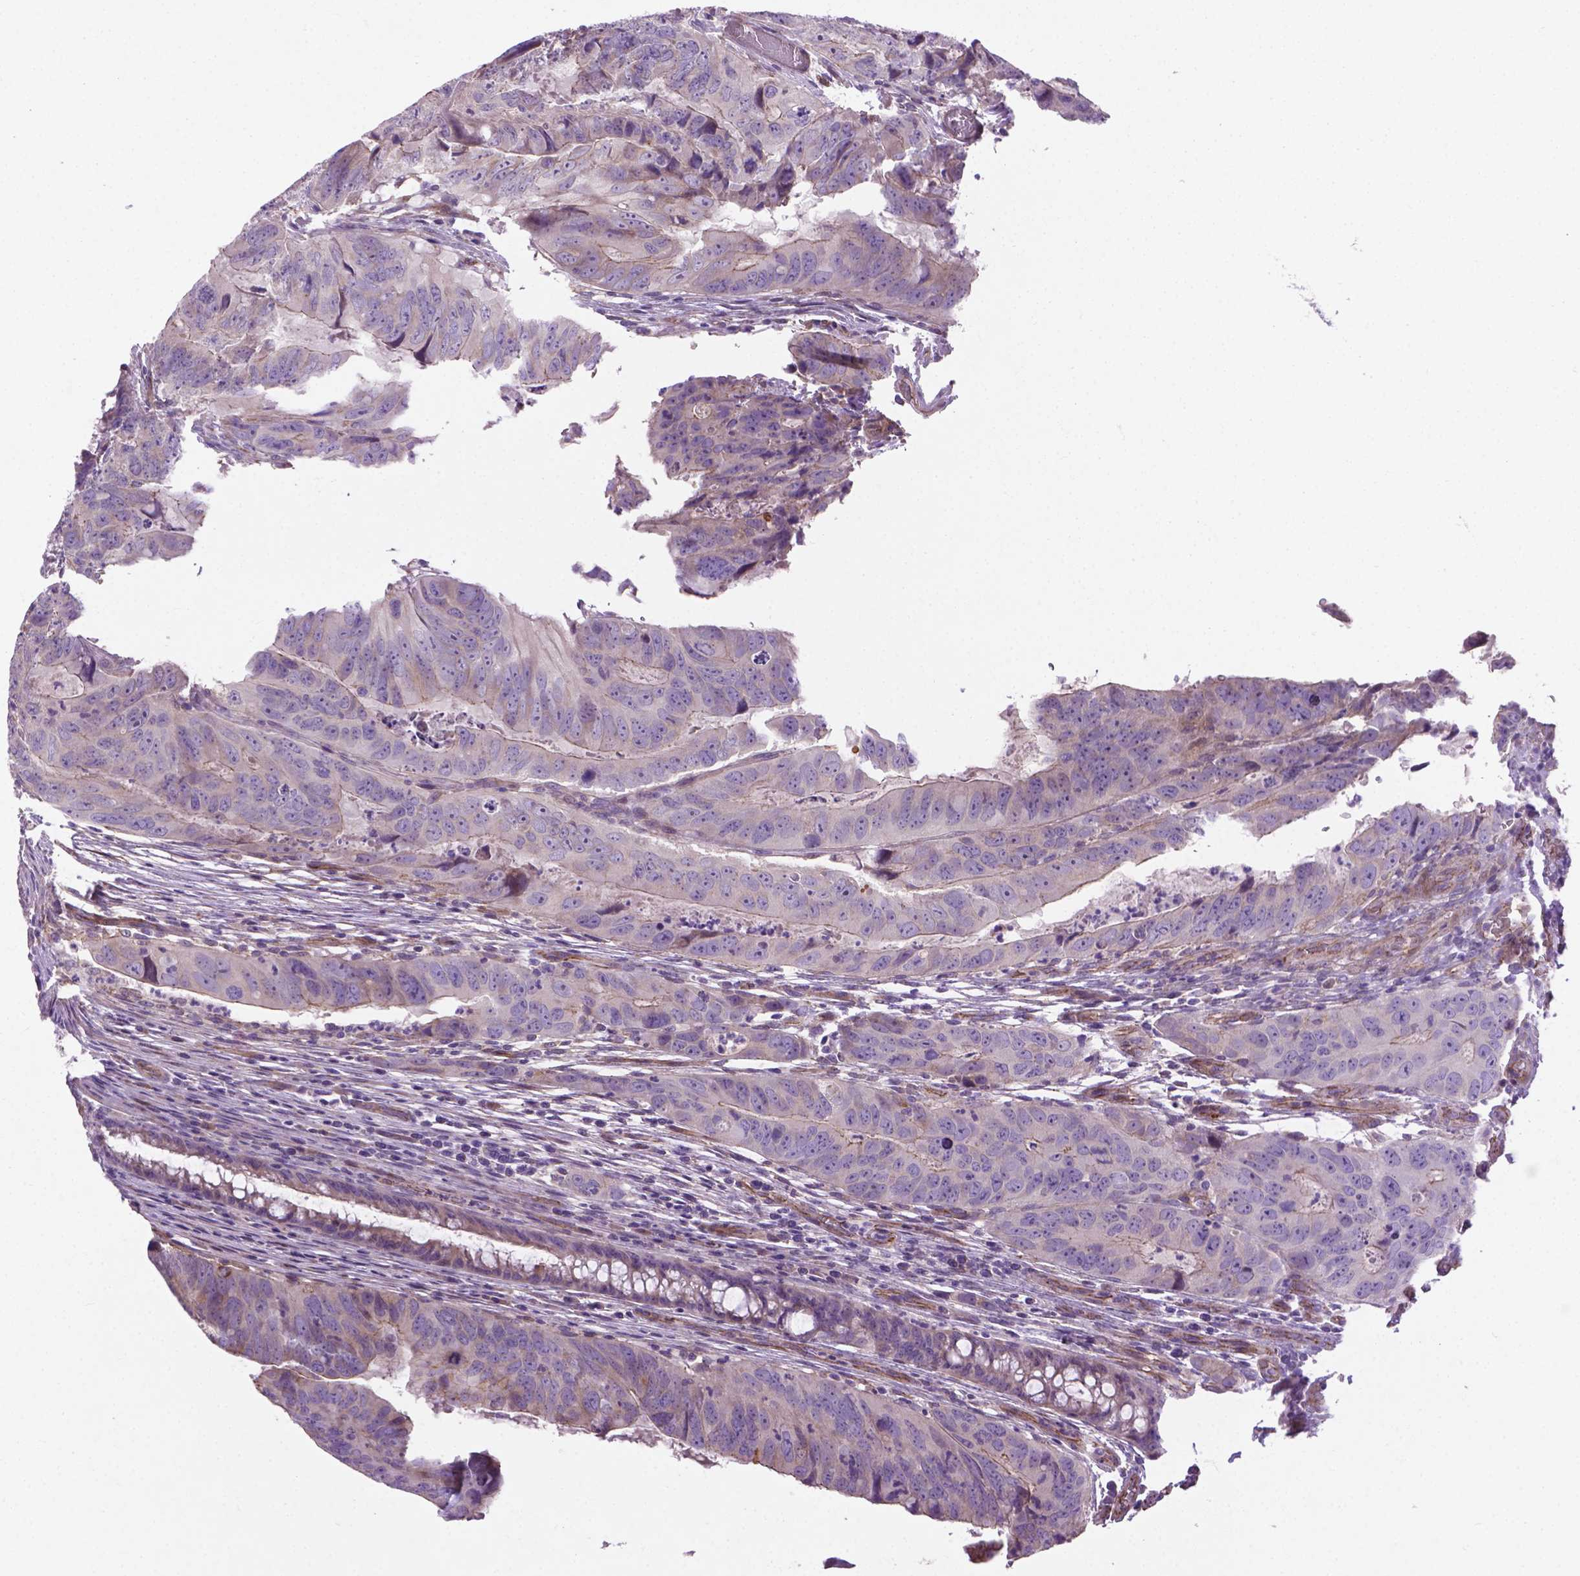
{"staining": {"intensity": "negative", "quantity": "none", "location": "none"}, "tissue": "colorectal cancer", "cell_type": "Tumor cells", "image_type": "cancer", "snomed": [{"axis": "morphology", "description": "Adenocarcinoma, NOS"}, {"axis": "topography", "description": "Colon"}], "caption": "An IHC histopathology image of colorectal cancer (adenocarcinoma) is shown. There is no staining in tumor cells of colorectal cancer (adenocarcinoma).", "gene": "CCER2", "patient": {"sex": "male", "age": 79}}